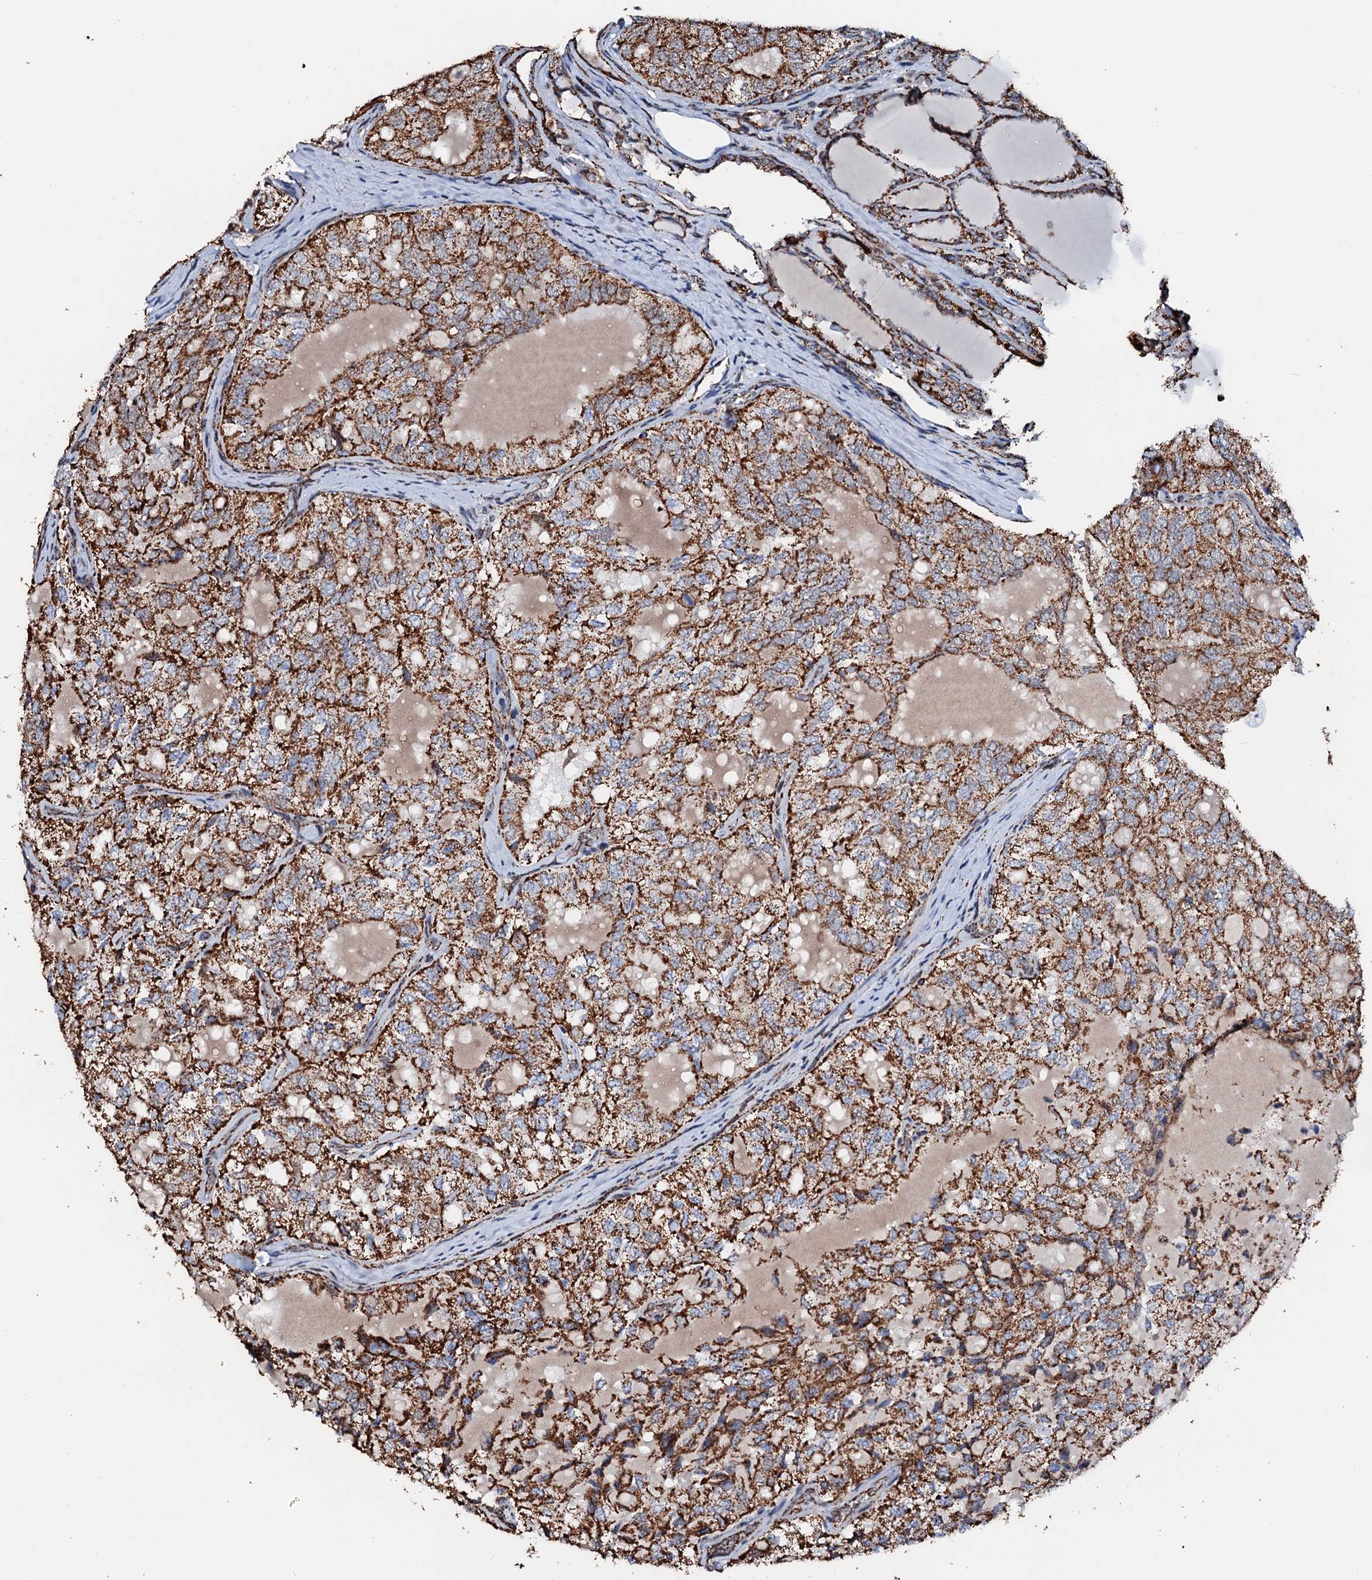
{"staining": {"intensity": "strong", "quantity": ">75%", "location": "cytoplasmic/membranous"}, "tissue": "thyroid cancer", "cell_type": "Tumor cells", "image_type": "cancer", "snomed": [{"axis": "morphology", "description": "Follicular adenoma carcinoma, NOS"}, {"axis": "topography", "description": "Thyroid gland"}], "caption": "Thyroid cancer (follicular adenoma carcinoma) was stained to show a protein in brown. There is high levels of strong cytoplasmic/membranous staining in about >75% of tumor cells.", "gene": "SECISBP2L", "patient": {"sex": "male", "age": 75}}